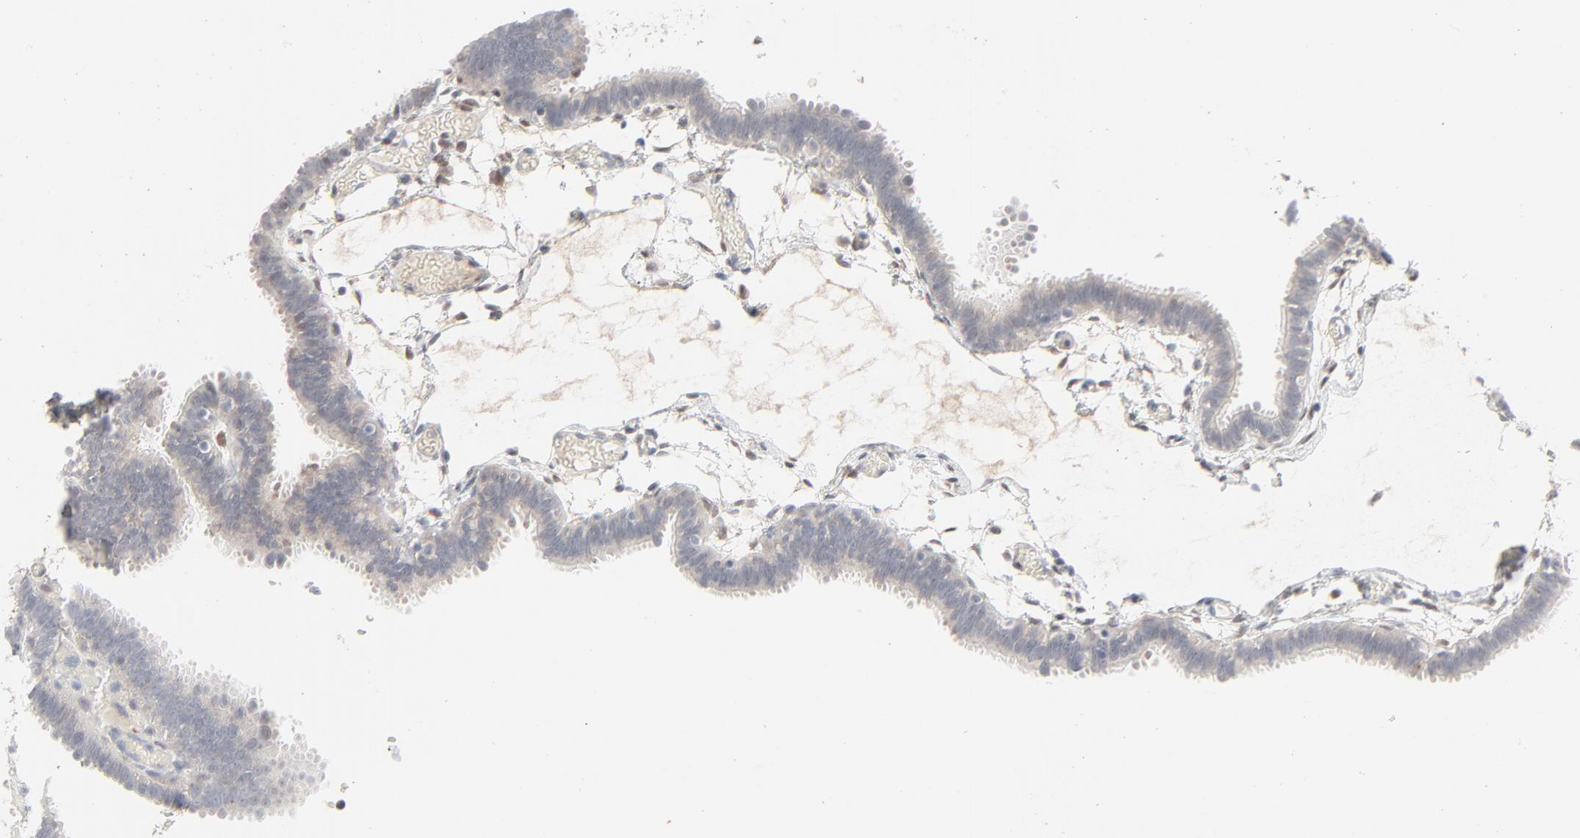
{"staining": {"intensity": "negative", "quantity": "none", "location": "none"}, "tissue": "fallopian tube", "cell_type": "Glandular cells", "image_type": "normal", "snomed": [{"axis": "morphology", "description": "Normal tissue, NOS"}, {"axis": "topography", "description": "Fallopian tube"}], "caption": "Immunohistochemistry image of normal human fallopian tube stained for a protein (brown), which displays no positivity in glandular cells.", "gene": "LGALS2", "patient": {"sex": "female", "age": 29}}